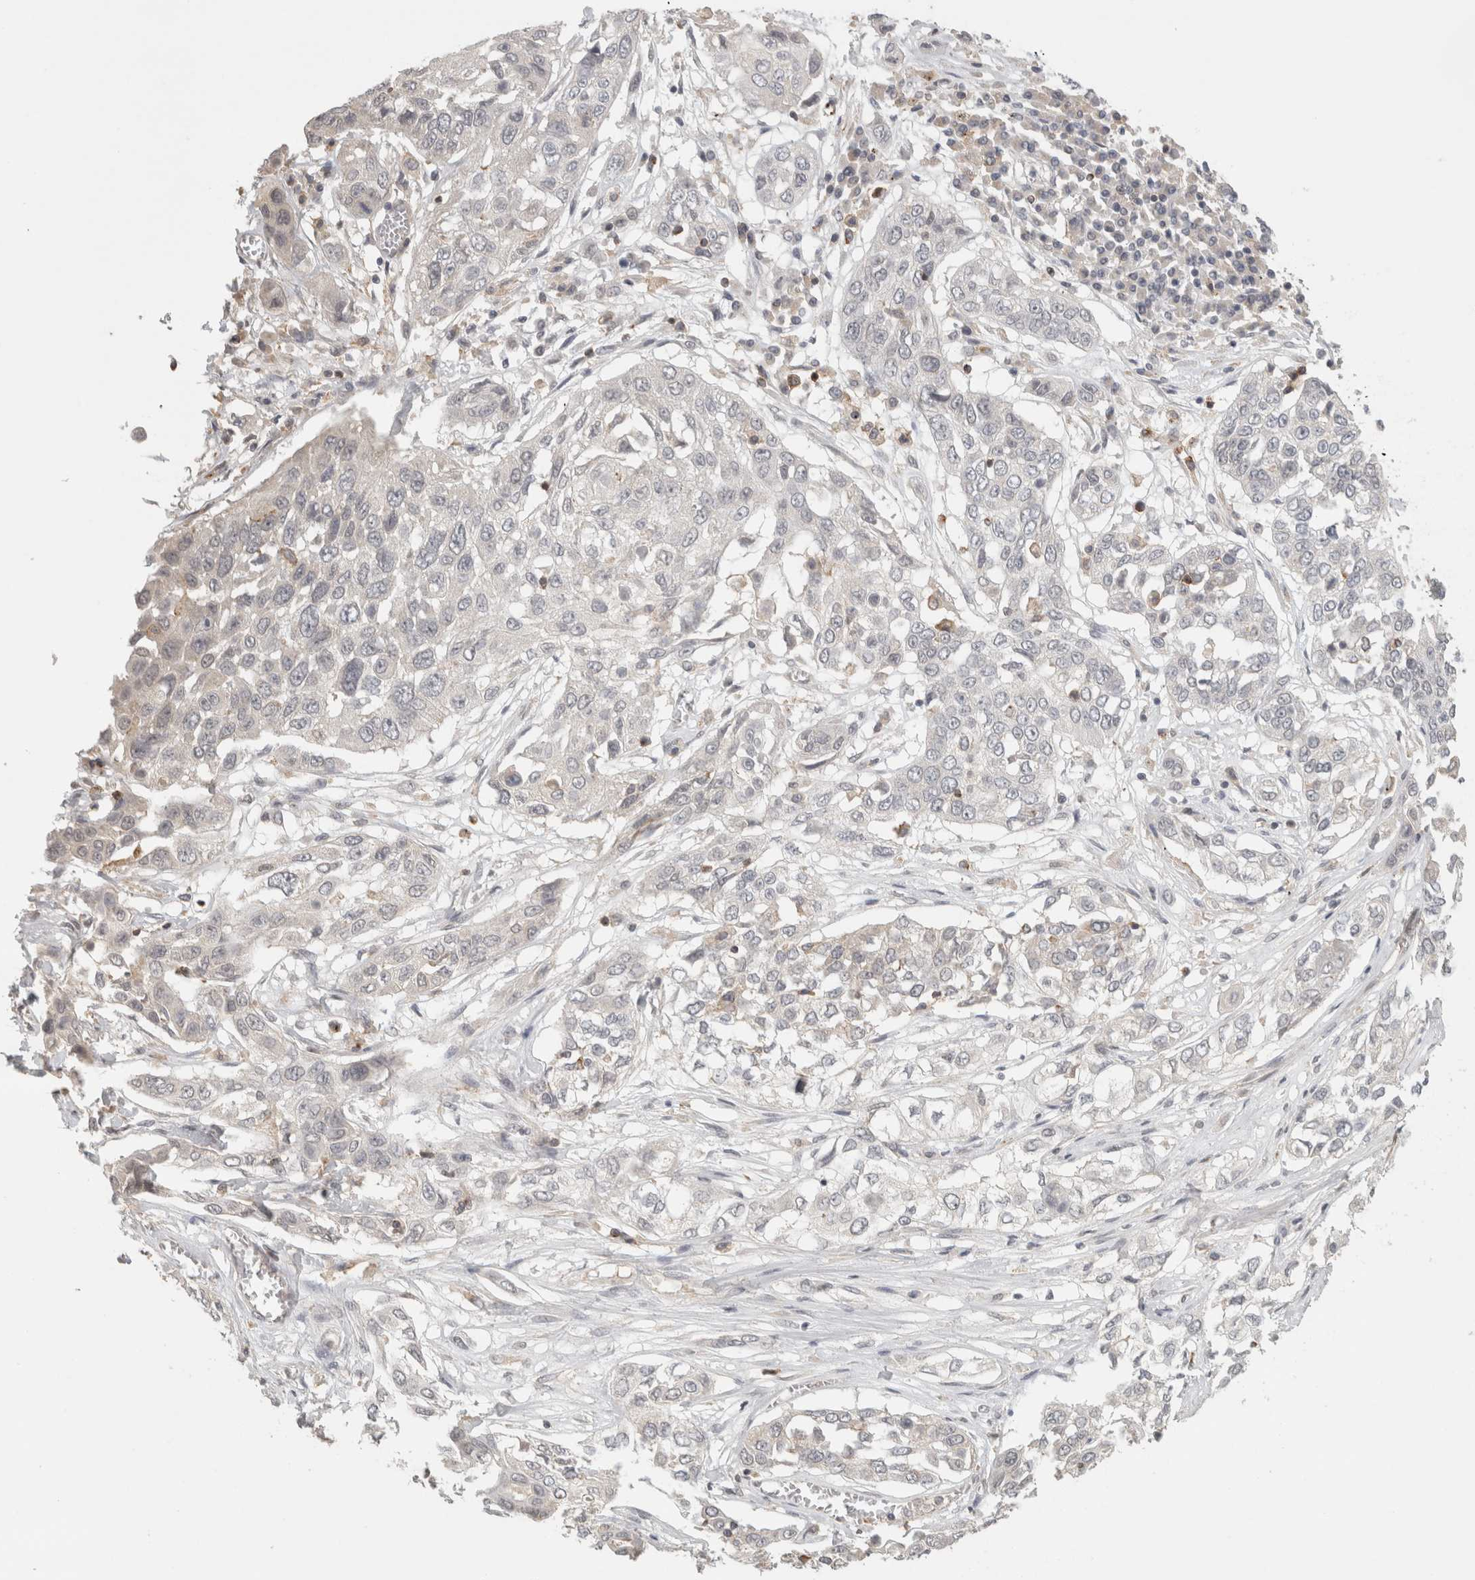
{"staining": {"intensity": "negative", "quantity": "none", "location": "none"}, "tissue": "lung cancer", "cell_type": "Tumor cells", "image_type": "cancer", "snomed": [{"axis": "morphology", "description": "Squamous cell carcinoma, NOS"}, {"axis": "topography", "description": "Lung"}], "caption": "Protein analysis of squamous cell carcinoma (lung) demonstrates no significant expression in tumor cells. (IHC, brightfield microscopy, high magnification).", "gene": "HAVCR2", "patient": {"sex": "male", "age": 71}}